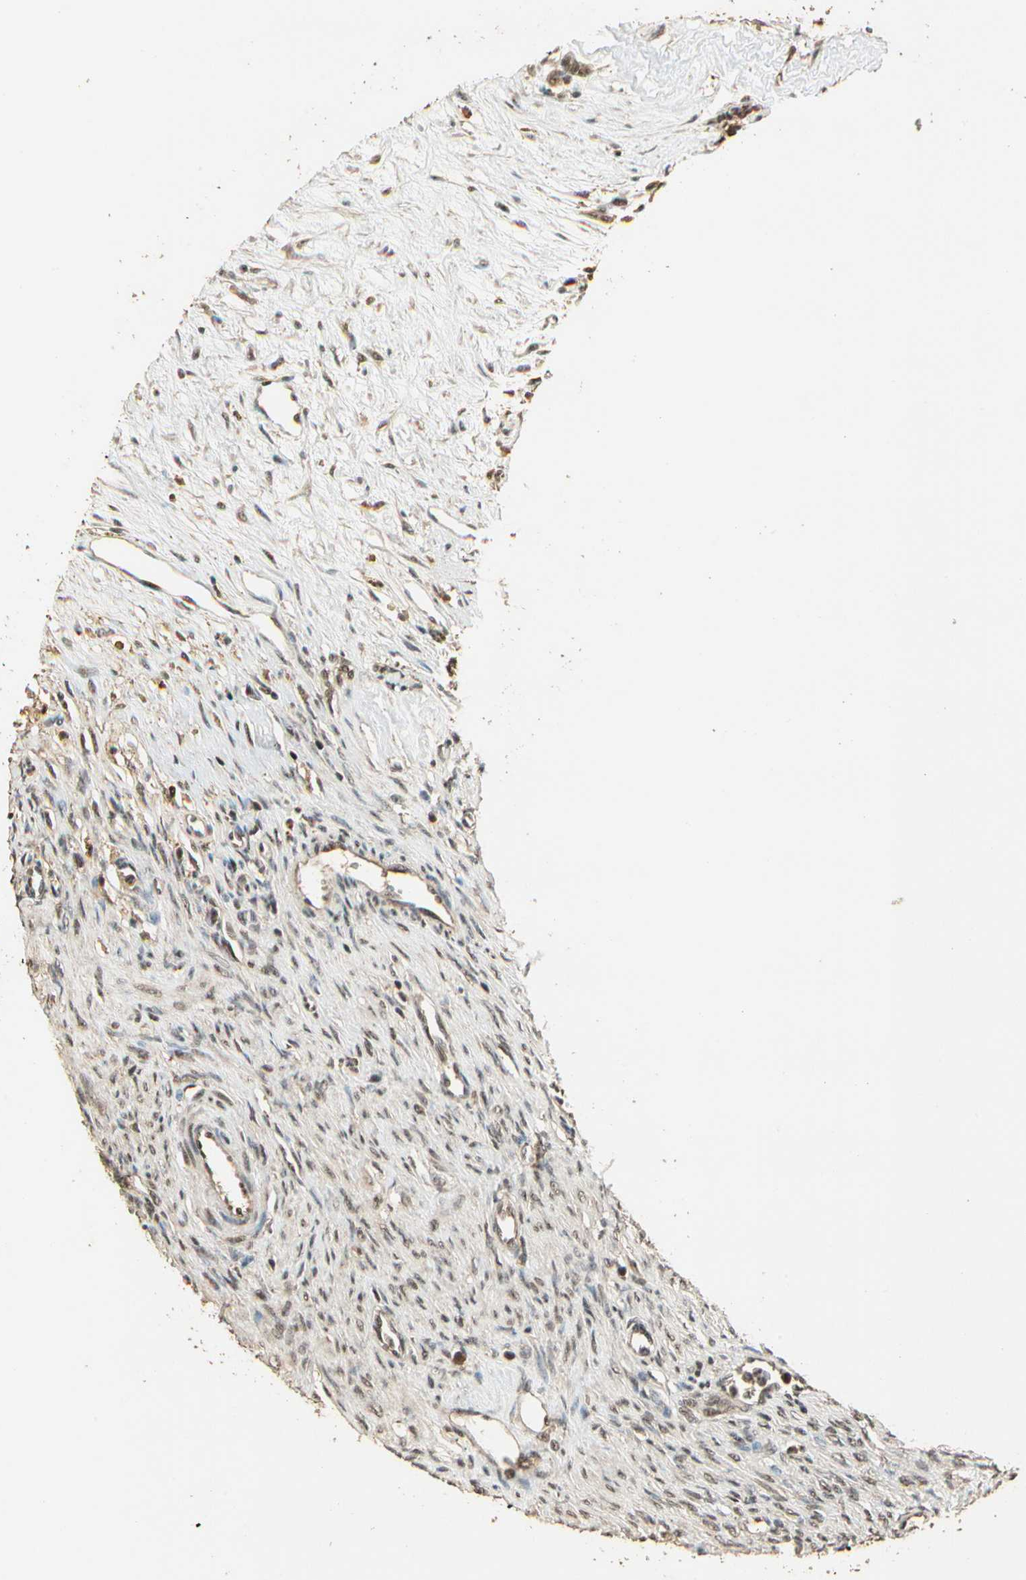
{"staining": {"intensity": "moderate", "quantity": ">75%", "location": "nuclear"}, "tissue": "ovary", "cell_type": "Follicle cells", "image_type": "normal", "snomed": [{"axis": "morphology", "description": "Normal tissue, NOS"}, {"axis": "topography", "description": "Ovary"}], "caption": "Immunohistochemical staining of benign human ovary demonstrates >75% levels of moderate nuclear protein positivity in about >75% of follicle cells. (Stains: DAB (3,3'-diaminobenzidine) in brown, nuclei in blue, Microscopy: brightfield microscopy at high magnification).", "gene": "RBM25", "patient": {"sex": "female", "age": 33}}